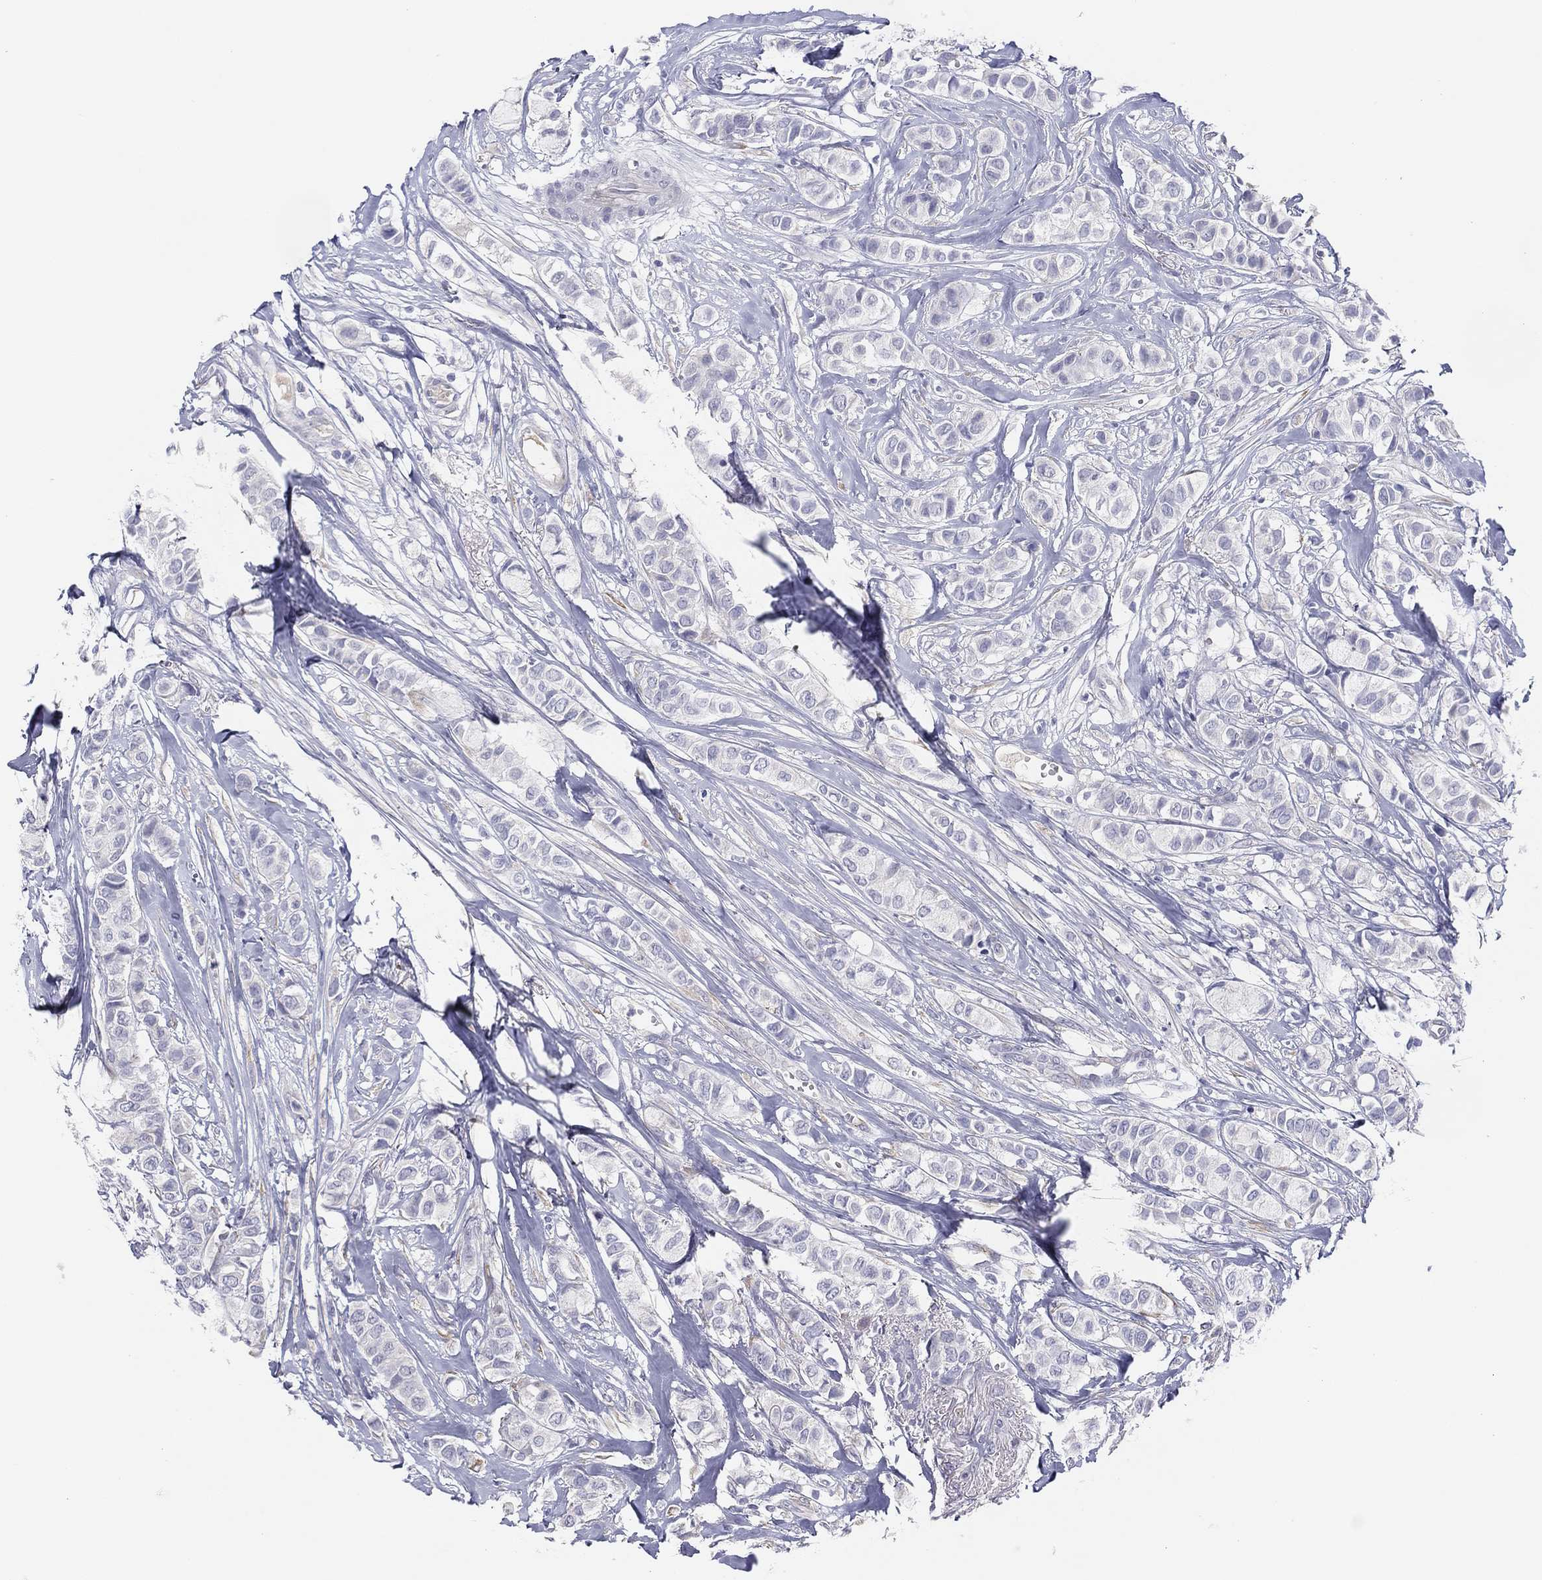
{"staining": {"intensity": "negative", "quantity": "none", "location": "none"}, "tissue": "breast cancer", "cell_type": "Tumor cells", "image_type": "cancer", "snomed": [{"axis": "morphology", "description": "Duct carcinoma"}, {"axis": "topography", "description": "Breast"}], "caption": "IHC histopathology image of neoplastic tissue: human breast cancer (intraductal carcinoma) stained with DAB demonstrates no significant protein staining in tumor cells. (Stains: DAB (3,3'-diaminobenzidine) immunohistochemistry with hematoxylin counter stain, Microscopy: brightfield microscopy at high magnification).", "gene": "MLF1", "patient": {"sex": "female", "age": 85}}